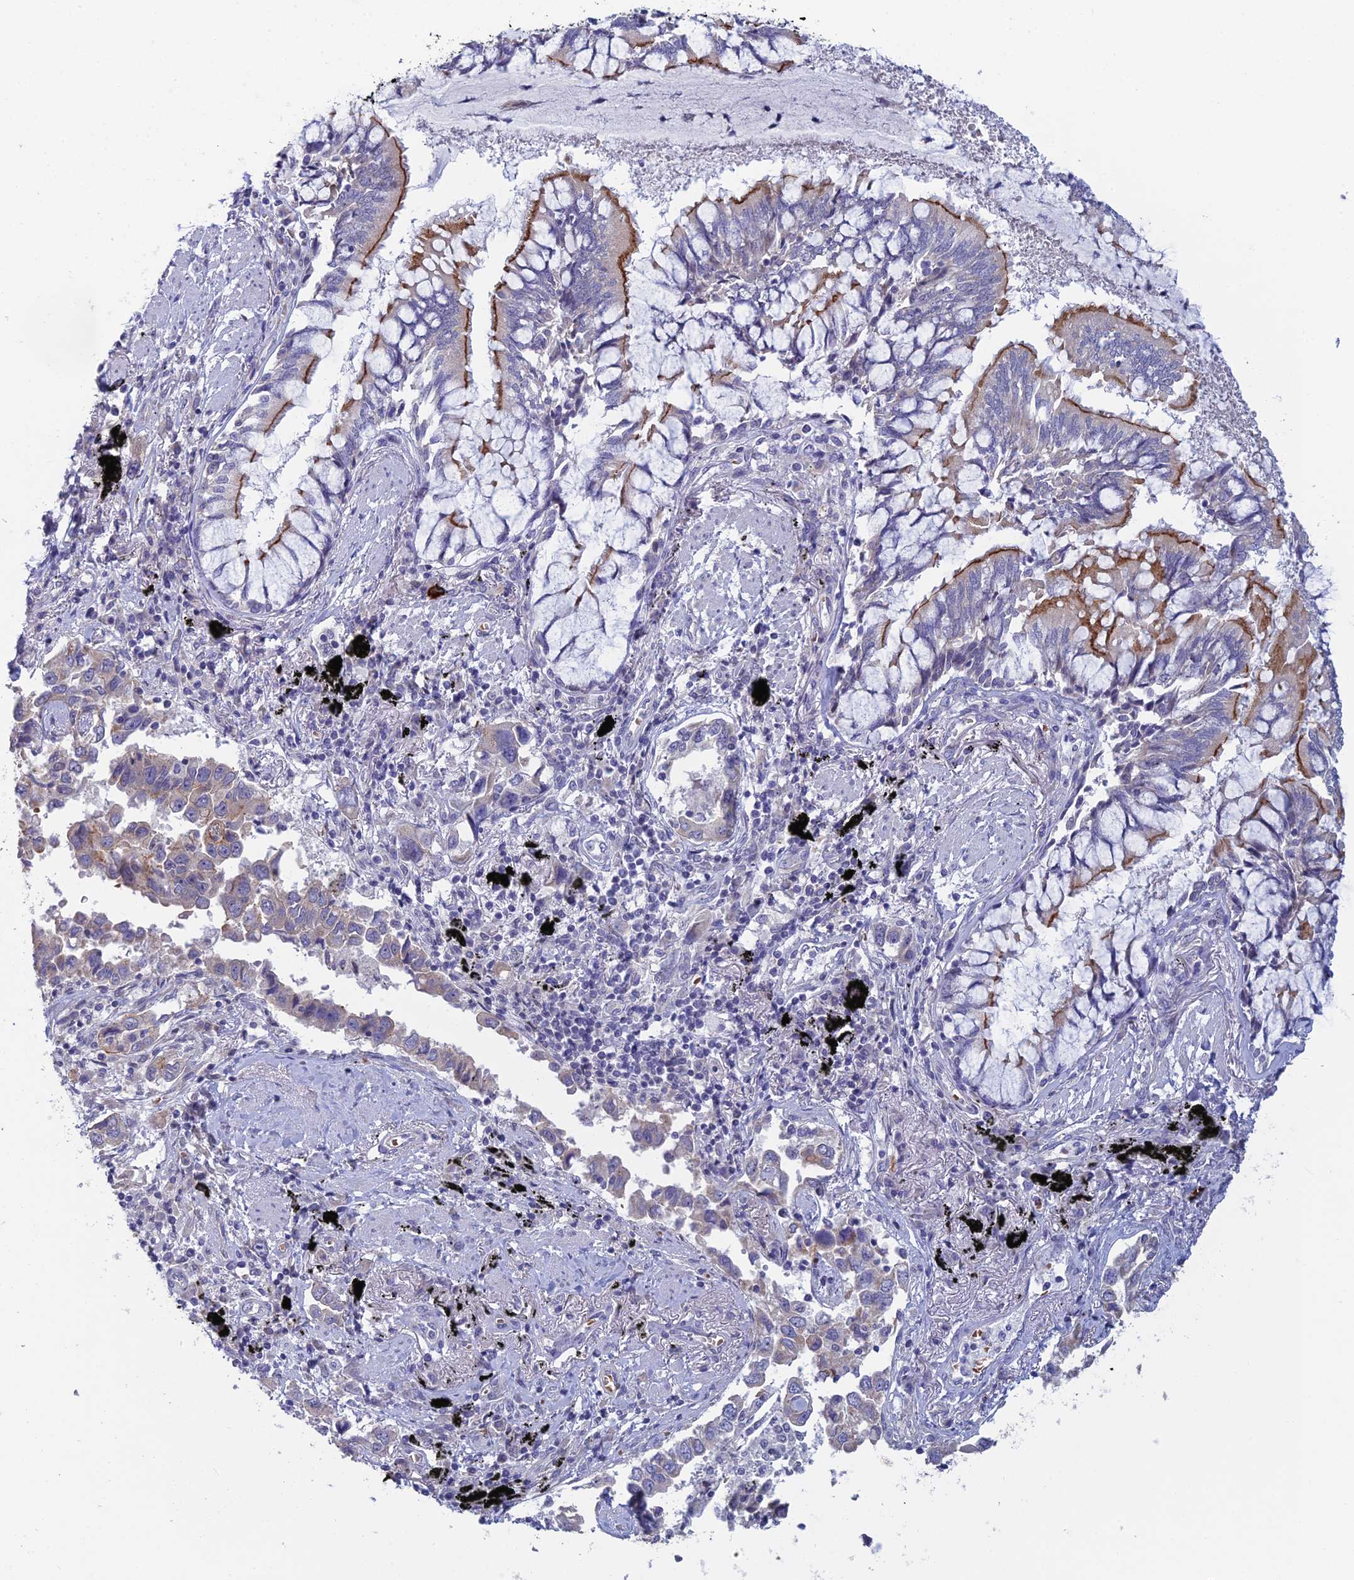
{"staining": {"intensity": "weak", "quantity": "<25%", "location": "cytoplasmic/membranous"}, "tissue": "lung cancer", "cell_type": "Tumor cells", "image_type": "cancer", "snomed": [{"axis": "morphology", "description": "Adenocarcinoma, NOS"}, {"axis": "topography", "description": "Lung"}], "caption": "Immunohistochemistry of human lung cancer exhibits no expression in tumor cells.", "gene": "GIPC1", "patient": {"sex": "male", "age": 67}}